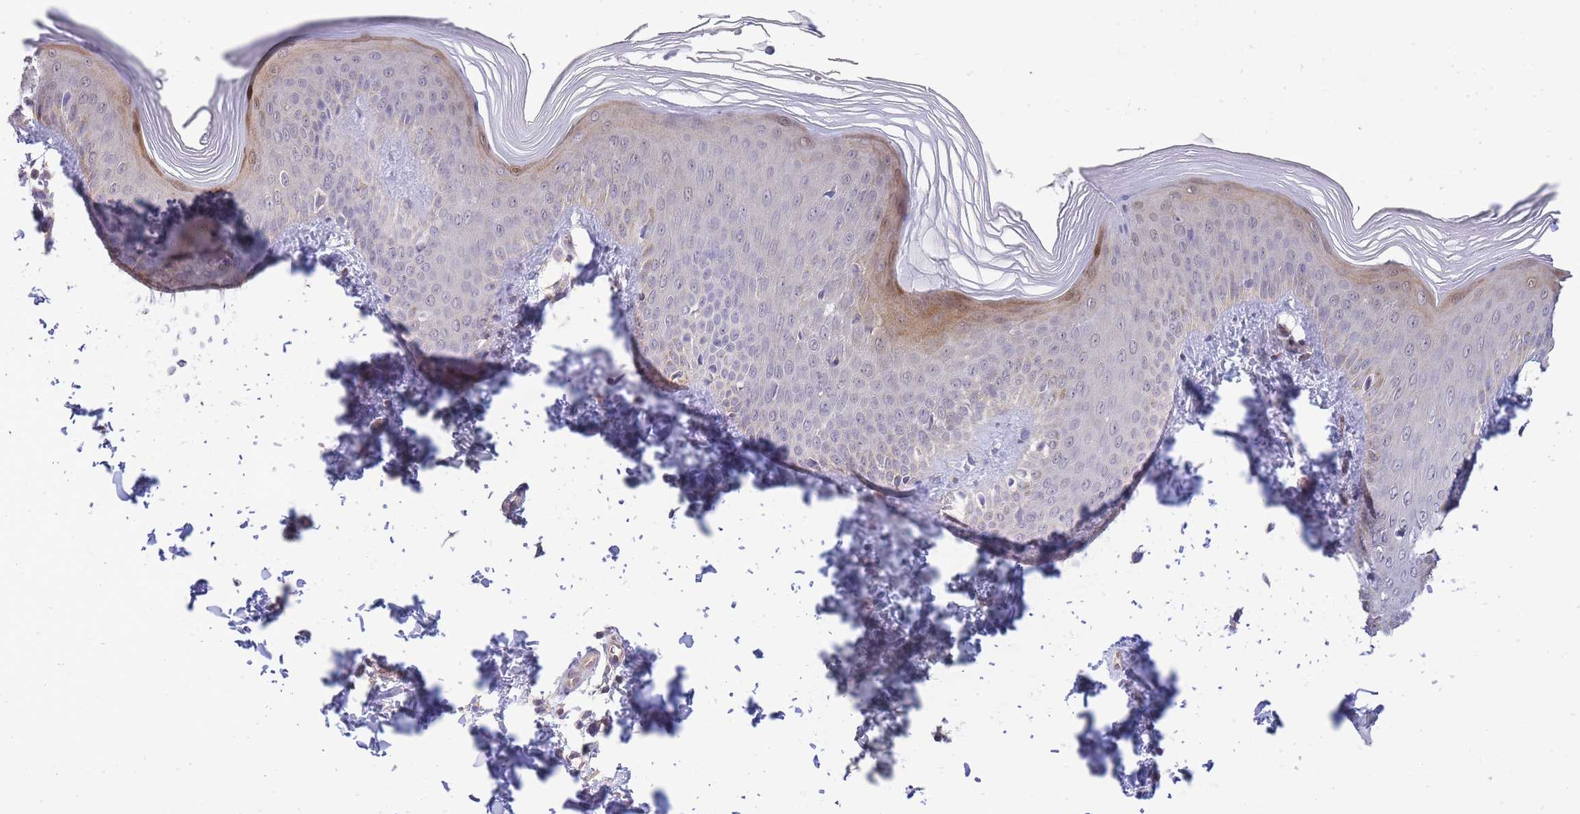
{"staining": {"intensity": "strong", "quantity": "<25%", "location": "cytoplasmic/membranous,nuclear"}, "tissue": "skin", "cell_type": "Epidermal cells", "image_type": "normal", "snomed": [{"axis": "morphology", "description": "Normal tissue, NOS"}, {"axis": "morphology", "description": "Inflammation, NOS"}, {"axis": "topography", "description": "Soft tissue"}, {"axis": "topography", "description": "Anal"}], "caption": "Immunohistochemistry (DAB) staining of benign human skin displays strong cytoplasmic/membranous,nuclear protein staining in approximately <25% of epidermal cells. The staining was performed using DAB to visualize the protein expression in brown, while the nuclei were stained in blue with hematoxylin (Magnification: 20x).", "gene": "C19orf25", "patient": {"sex": "female", "age": 15}}